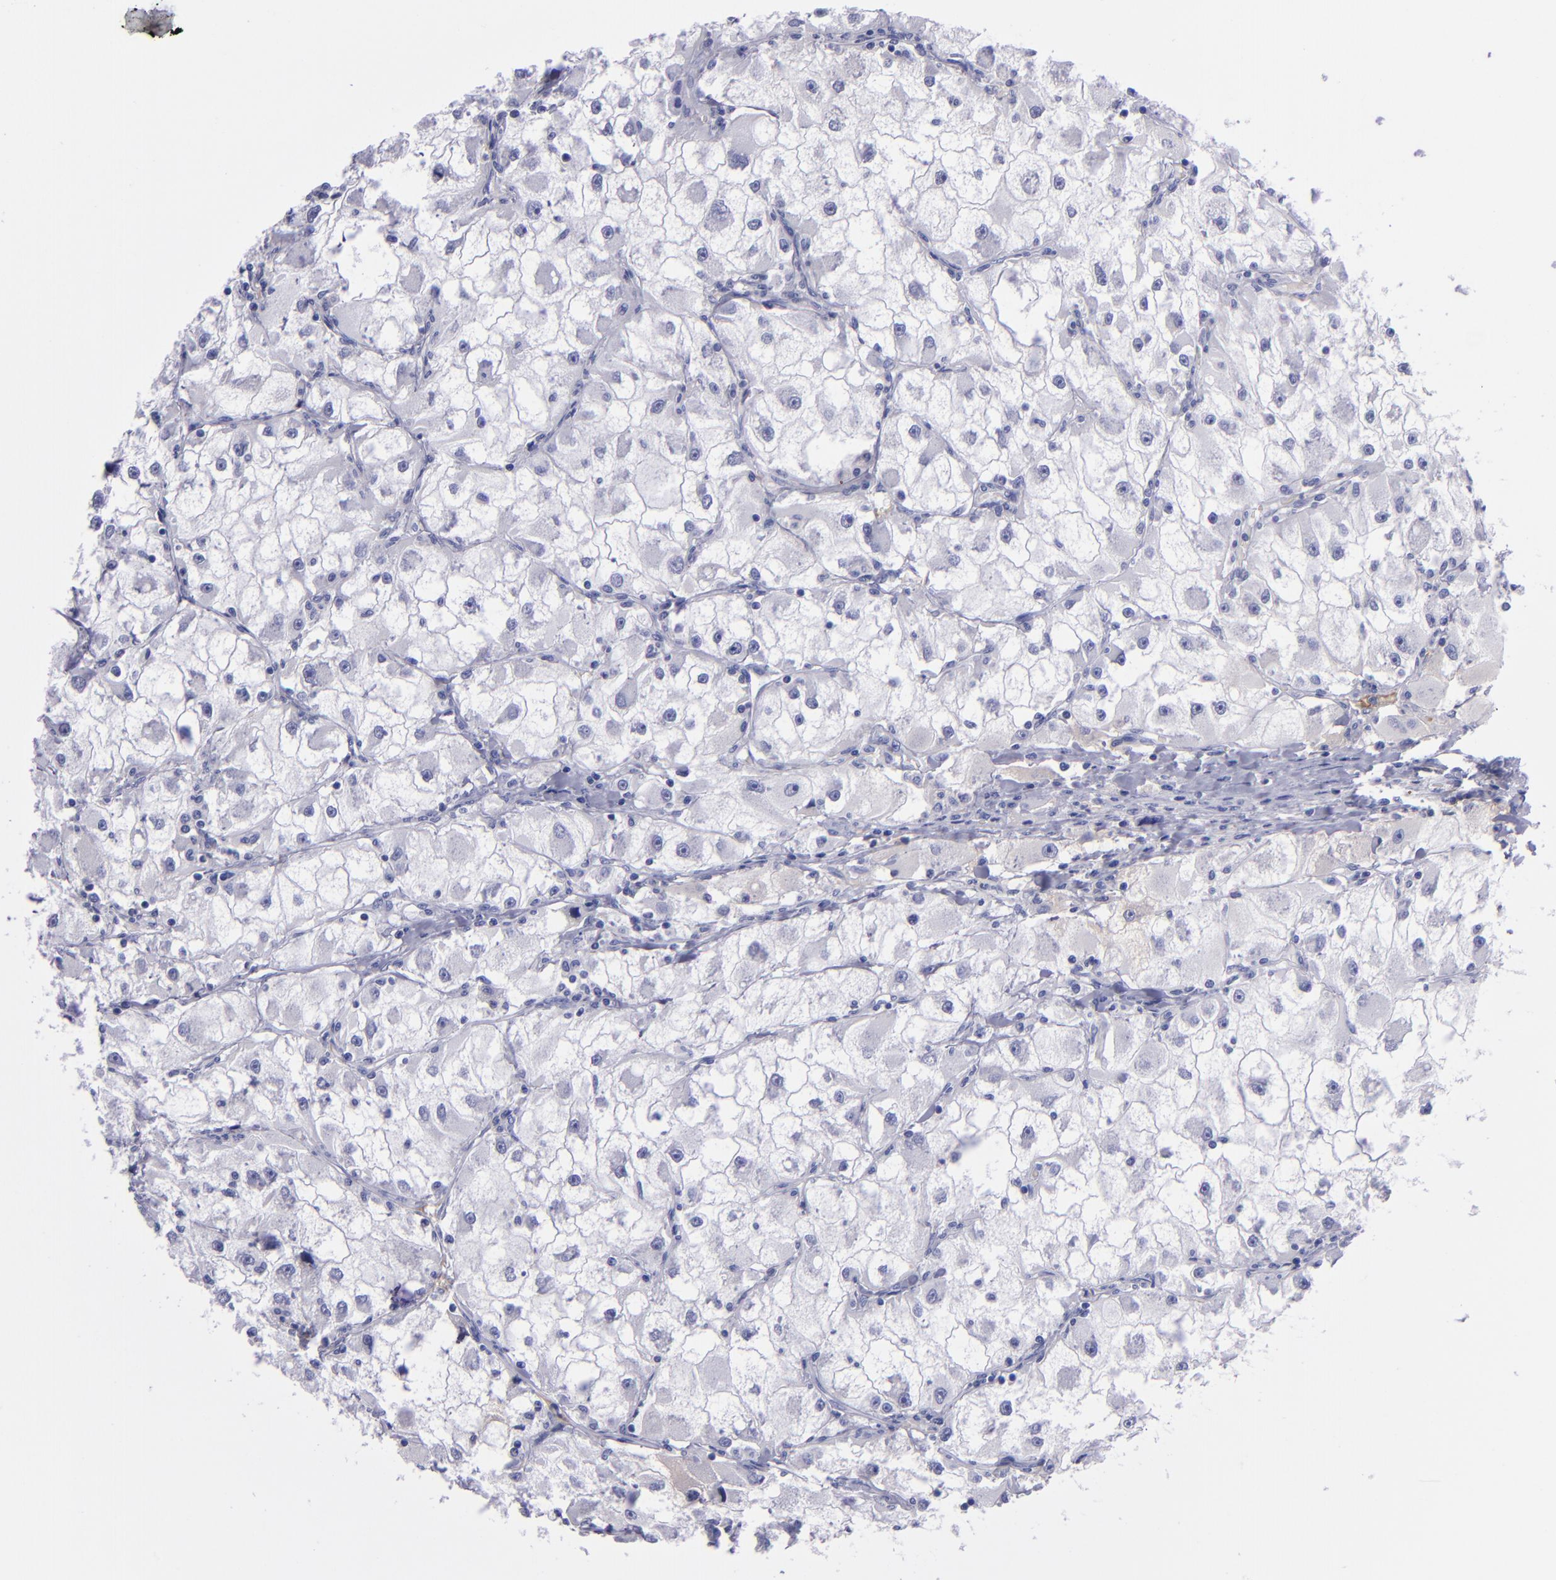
{"staining": {"intensity": "negative", "quantity": "none", "location": "none"}, "tissue": "renal cancer", "cell_type": "Tumor cells", "image_type": "cancer", "snomed": [{"axis": "morphology", "description": "Adenocarcinoma, NOS"}, {"axis": "topography", "description": "Kidney"}], "caption": "A high-resolution micrograph shows immunohistochemistry (IHC) staining of renal cancer, which demonstrates no significant positivity in tumor cells.", "gene": "CD37", "patient": {"sex": "female", "age": 73}}